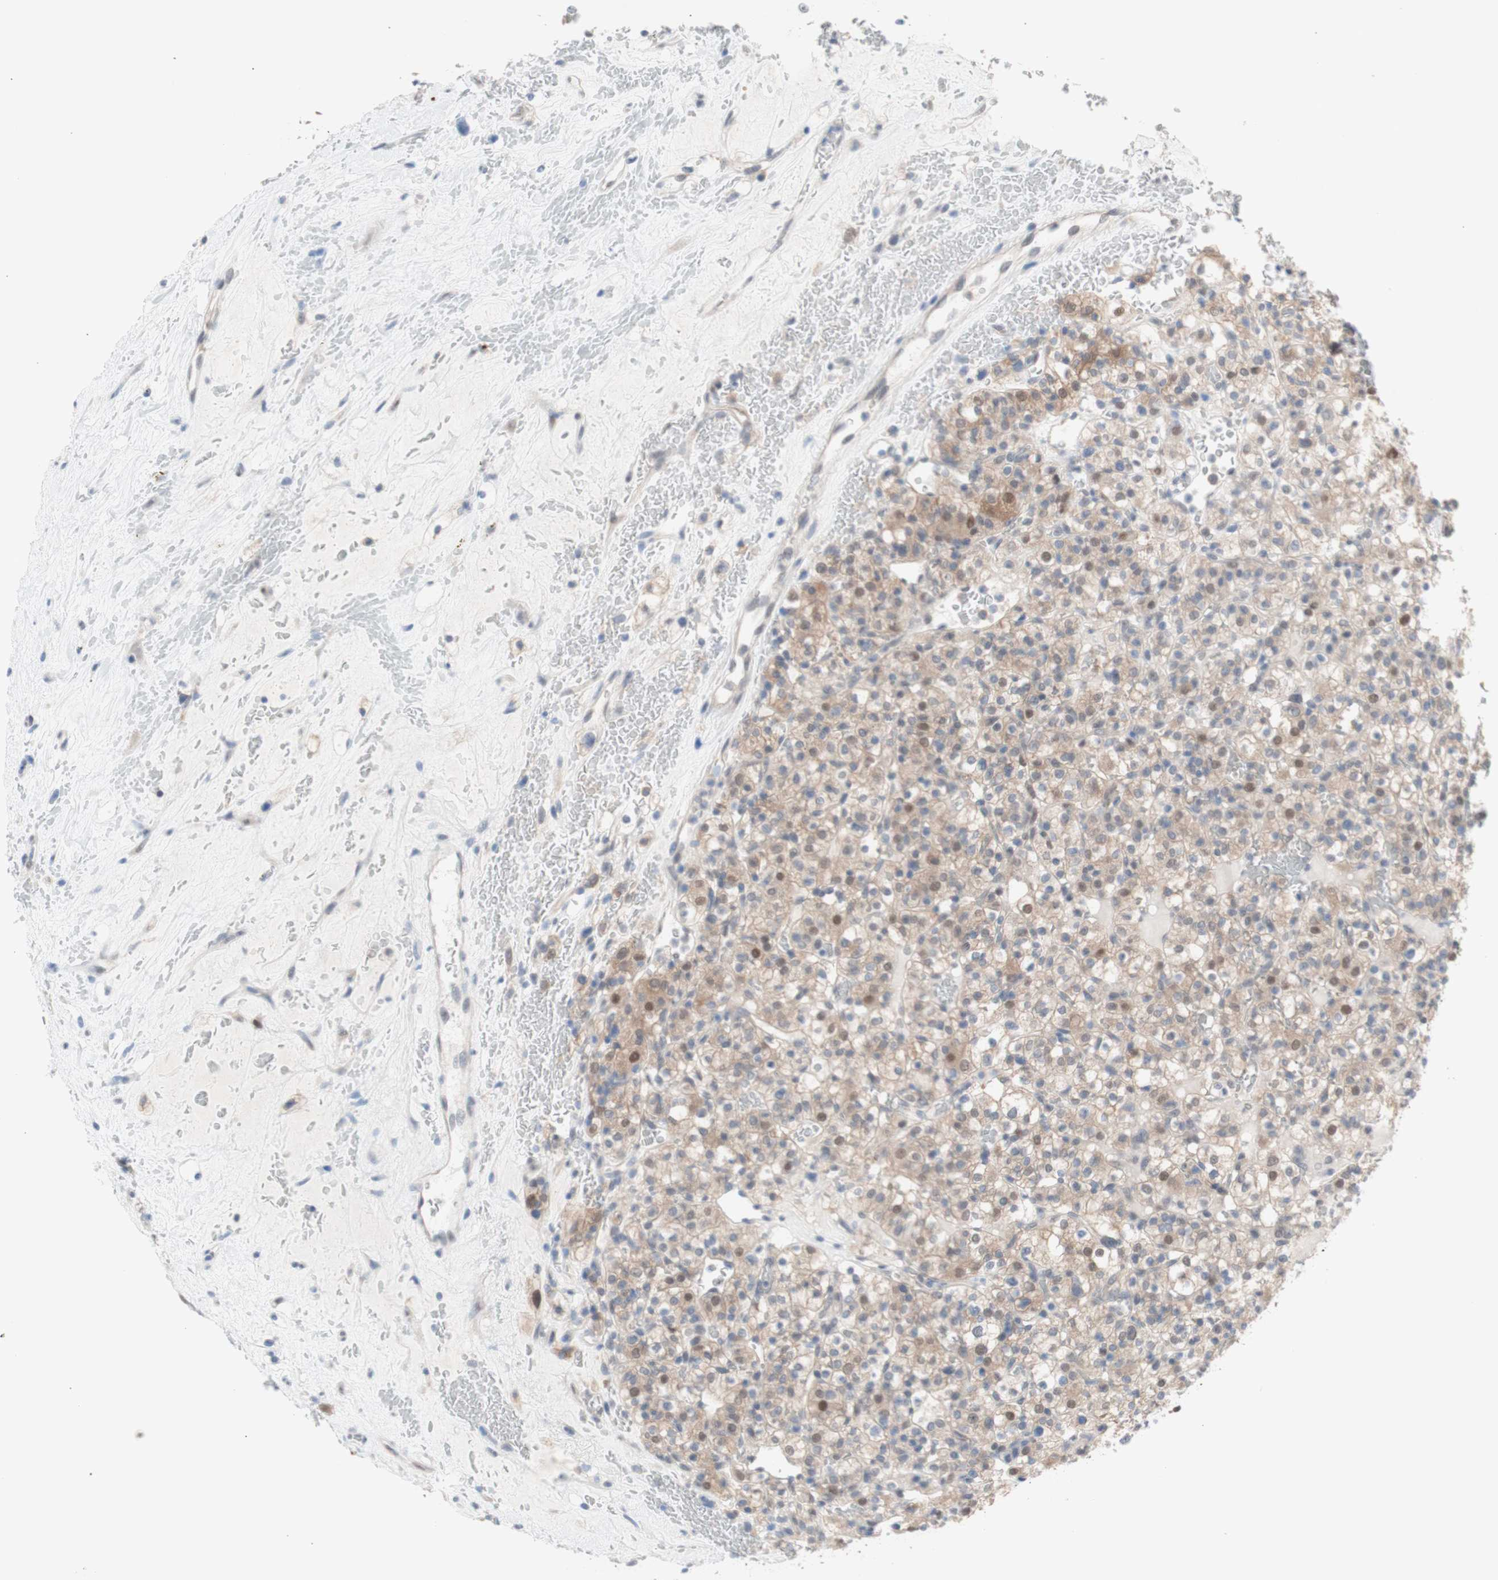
{"staining": {"intensity": "moderate", "quantity": "<25%", "location": "cytoplasmic/membranous,nuclear"}, "tissue": "renal cancer", "cell_type": "Tumor cells", "image_type": "cancer", "snomed": [{"axis": "morphology", "description": "Normal tissue, NOS"}, {"axis": "morphology", "description": "Adenocarcinoma, NOS"}, {"axis": "topography", "description": "Kidney"}], "caption": "DAB (3,3'-diaminobenzidine) immunohistochemical staining of human renal adenocarcinoma reveals moderate cytoplasmic/membranous and nuclear protein expression in approximately <25% of tumor cells. (brown staining indicates protein expression, while blue staining denotes nuclei).", "gene": "PRMT5", "patient": {"sex": "female", "age": 72}}